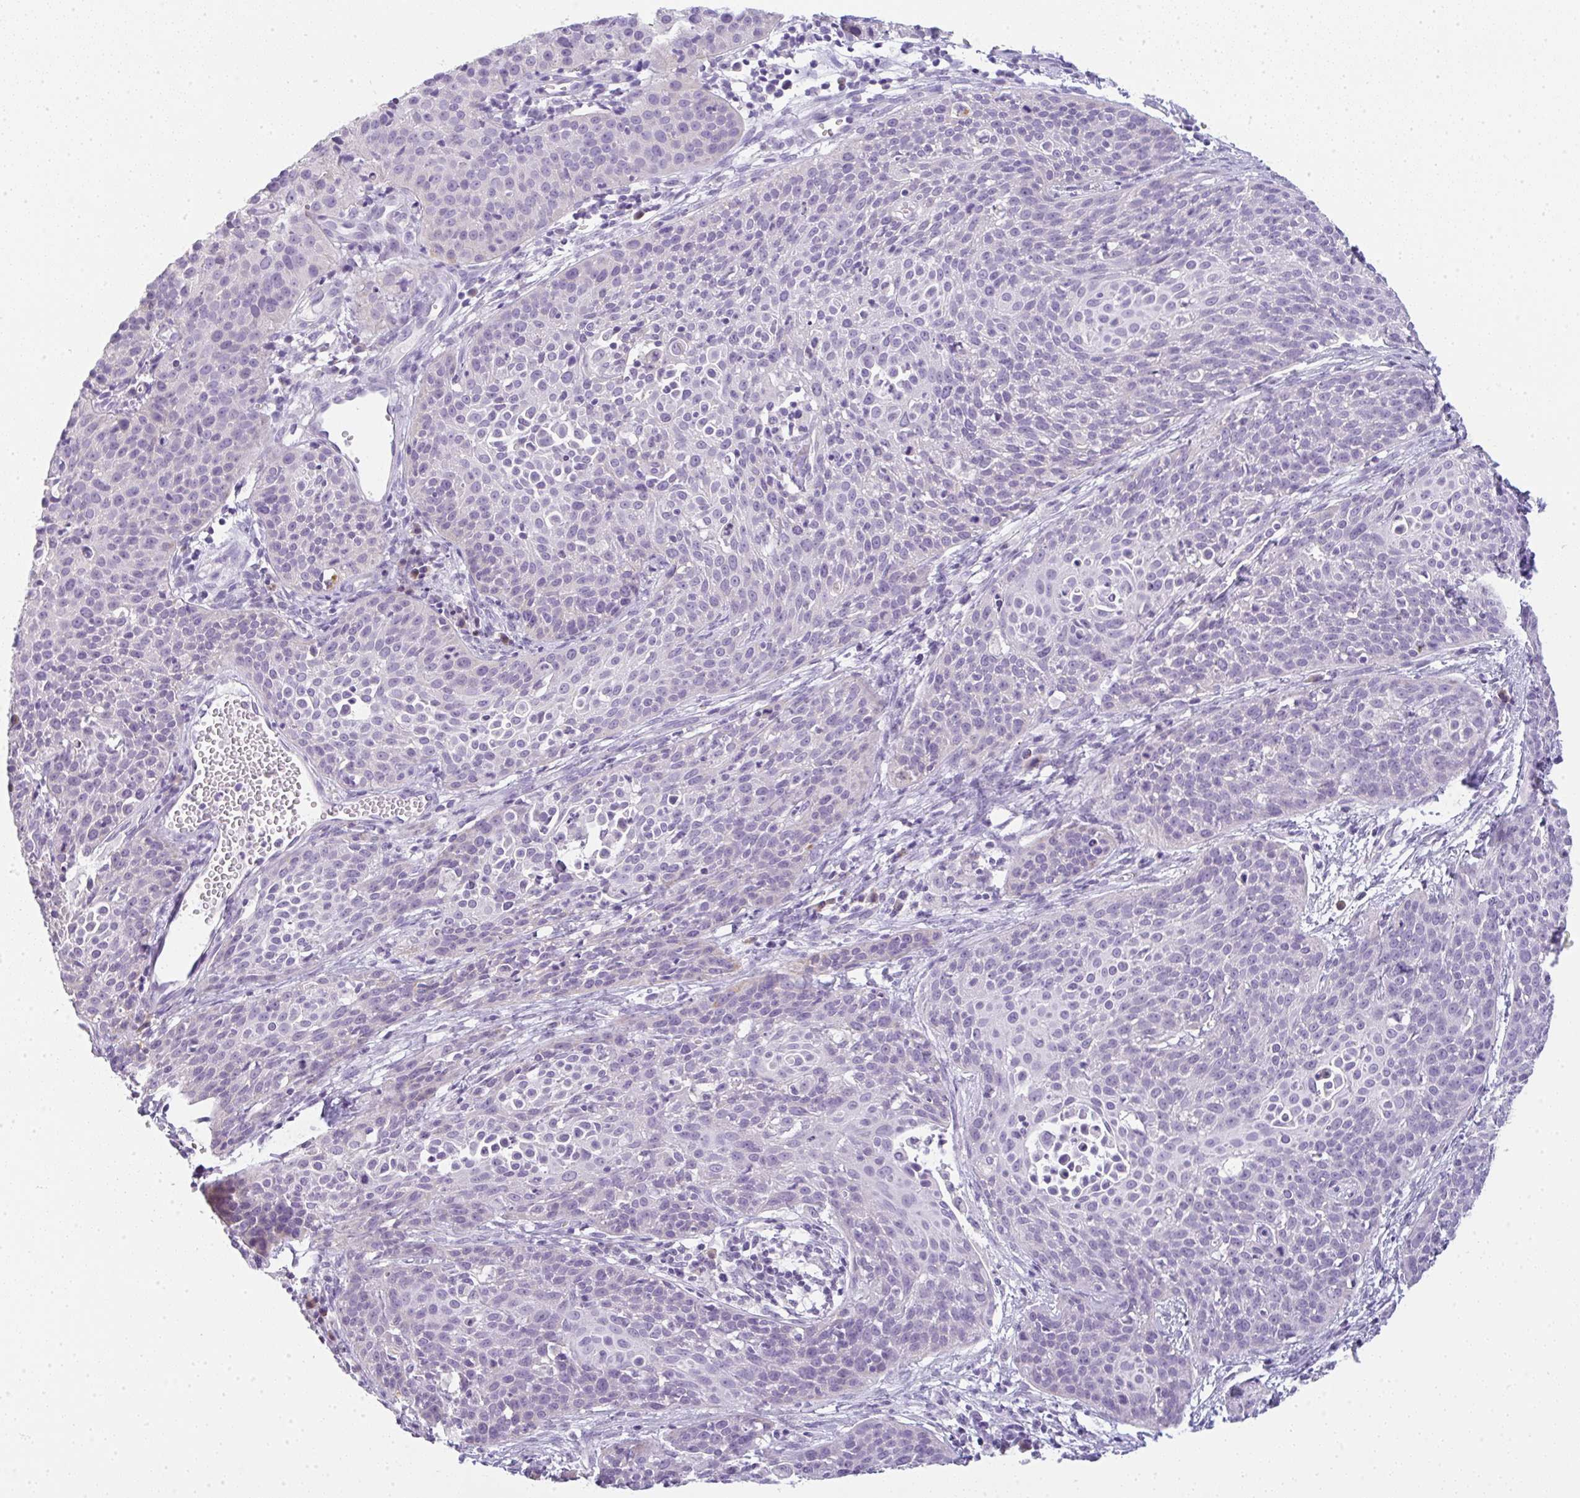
{"staining": {"intensity": "negative", "quantity": "none", "location": "none"}, "tissue": "cervical cancer", "cell_type": "Tumor cells", "image_type": "cancer", "snomed": [{"axis": "morphology", "description": "Squamous cell carcinoma, NOS"}, {"axis": "topography", "description": "Cervix"}], "caption": "DAB (3,3'-diaminobenzidine) immunohistochemical staining of cervical squamous cell carcinoma shows no significant expression in tumor cells. (Stains: DAB (3,3'-diaminobenzidine) IHC with hematoxylin counter stain, Microscopy: brightfield microscopy at high magnification).", "gene": "LPAR4", "patient": {"sex": "female", "age": 38}}